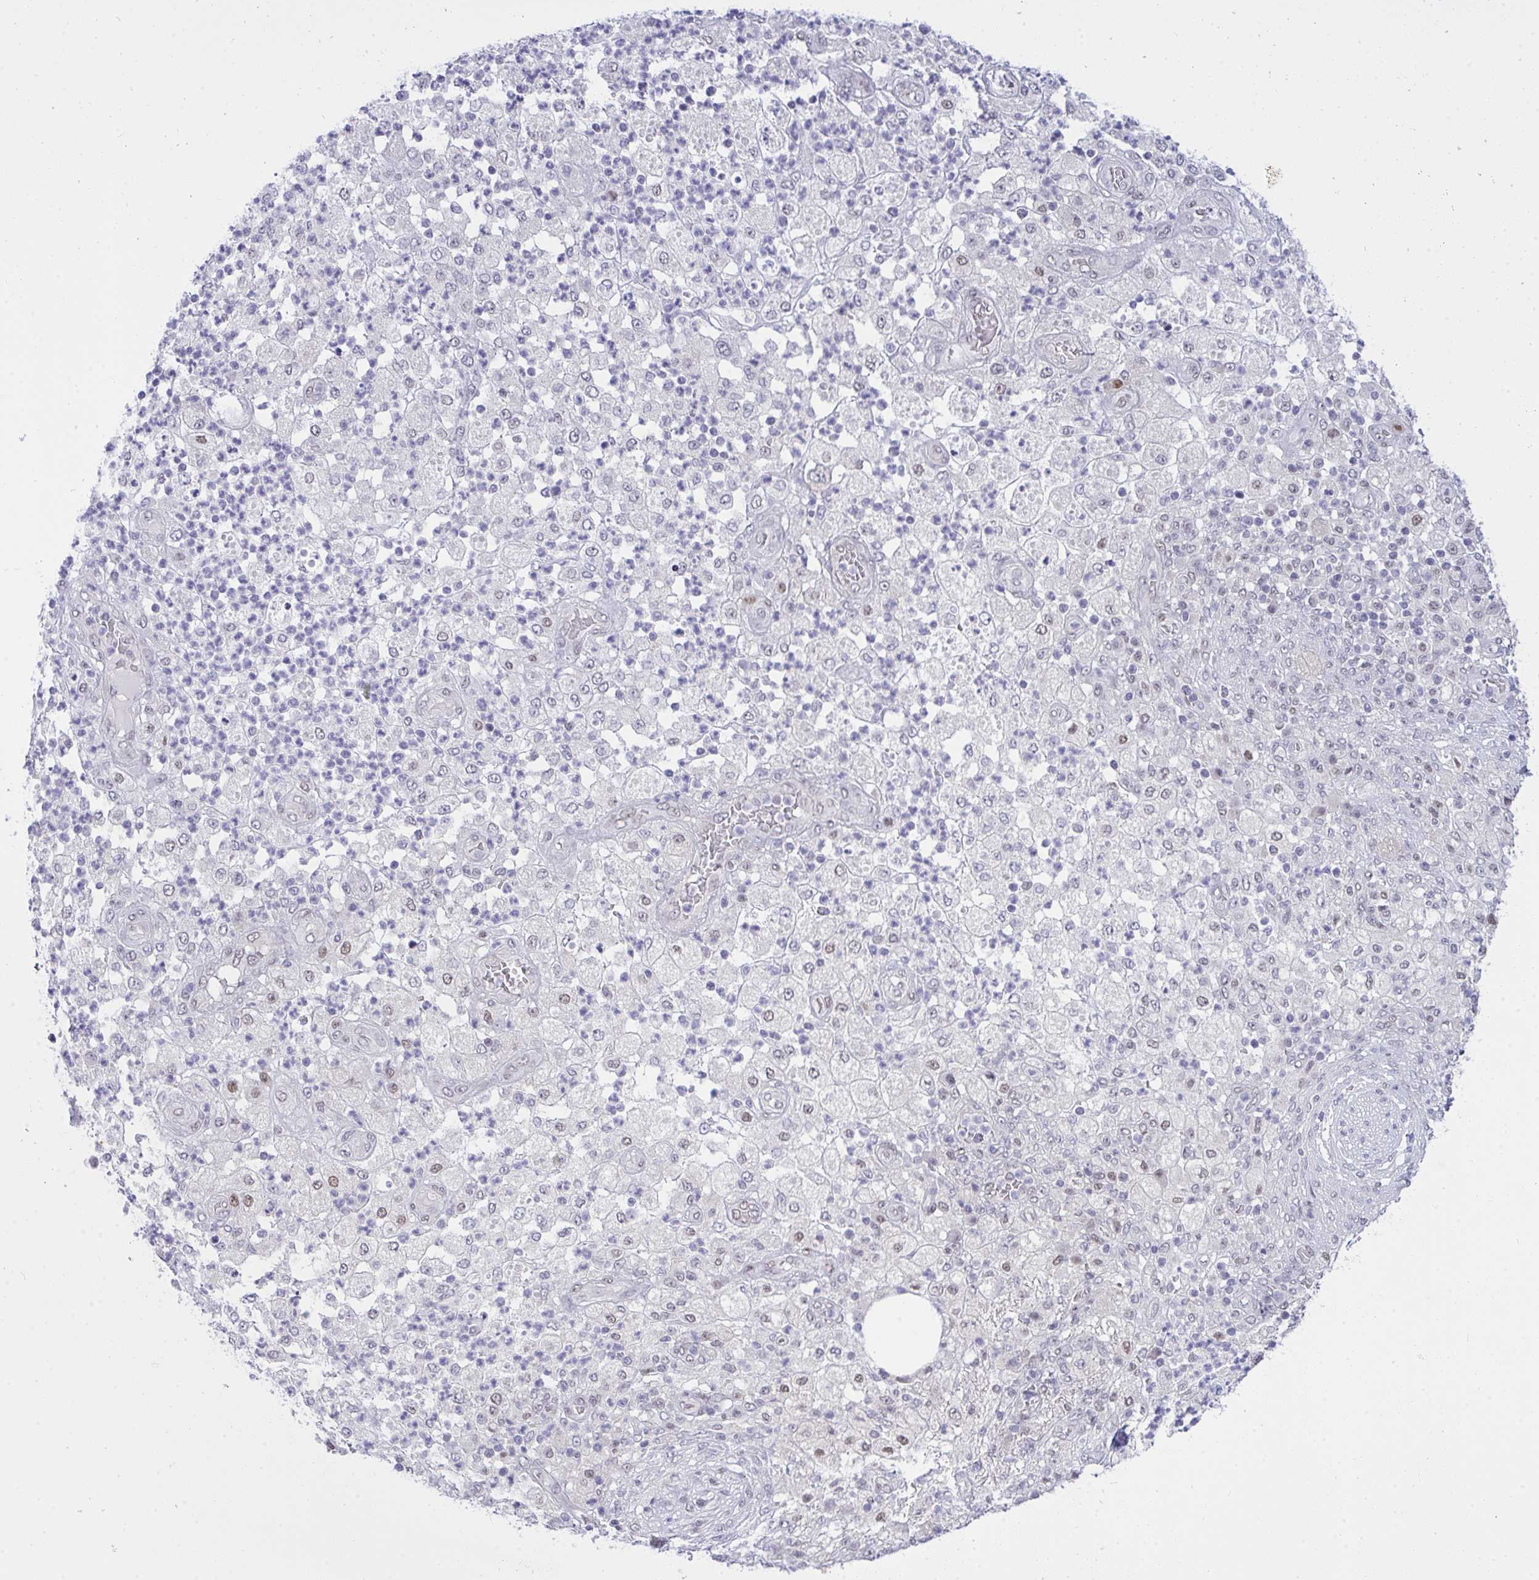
{"staining": {"intensity": "negative", "quantity": "none", "location": "none"}, "tissue": "pancreatic cancer", "cell_type": "Tumor cells", "image_type": "cancer", "snomed": [{"axis": "morphology", "description": "Adenocarcinoma, NOS"}, {"axis": "topography", "description": "Pancreas"}], "caption": "Image shows no significant protein staining in tumor cells of pancreatic cancer.", "gene": "THOP1", "patient": {"sex": "female", "age": 72}}